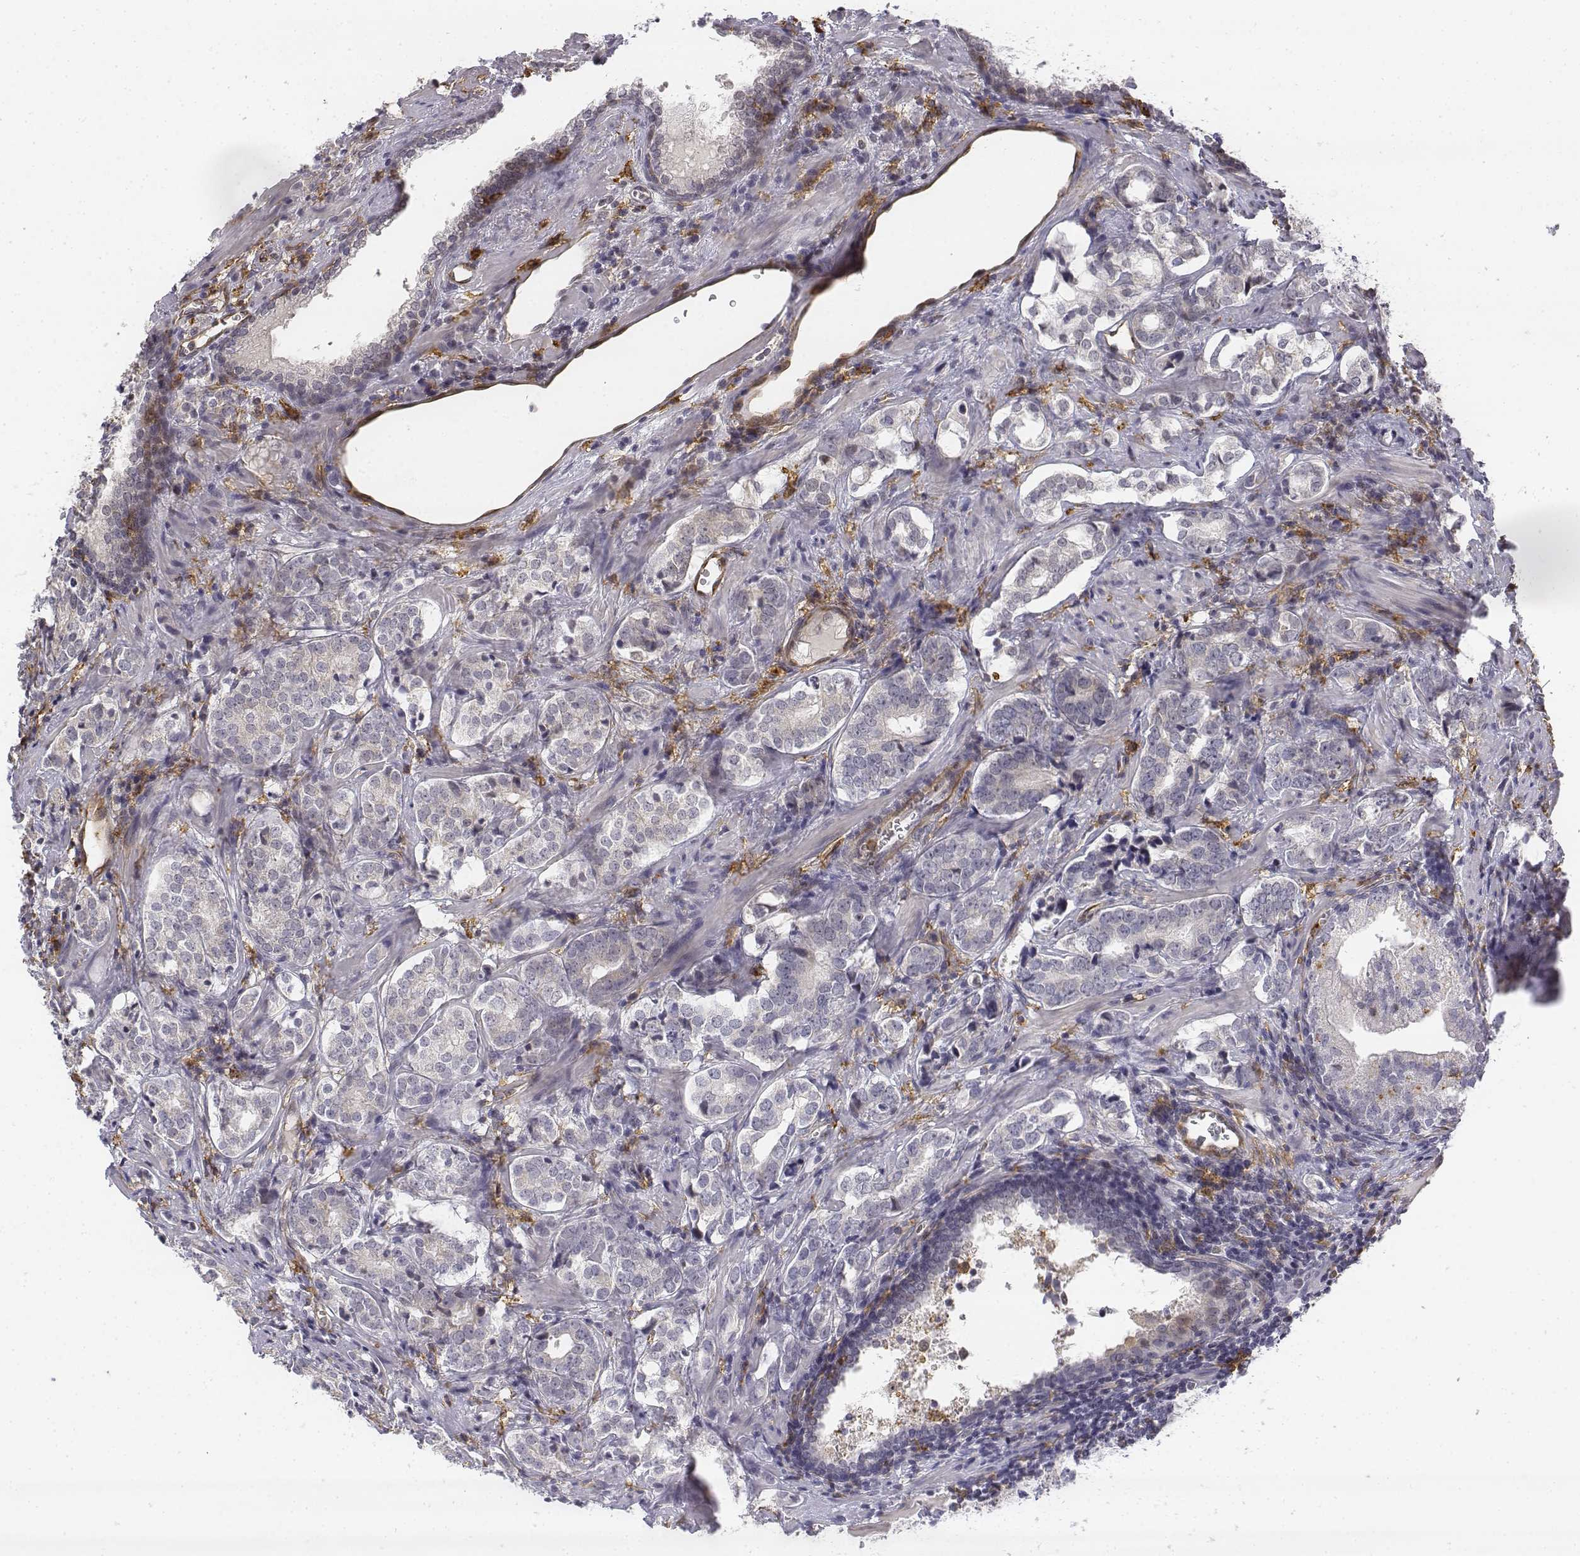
{"staining": {"intensity": "negative", "quantity": "none", "location": "none"}, "tissue": "prostate cancer", "cell_type": "Tumor cells", "image_type": "cancer", "snomed": [{"axis": "morphology", "description": "Adenocarcinoma, NOS"}, {"axis": "topography", "description": "Prostate and seminal vesicle, NOS"}], "caption": "DAB immunohistochemical staining of human adenocarcinoma (prostate) reveals no significant expression in tumor cells. (Stains: DAB (3,3'-diaminobenzidine) IHC with hematoxylin counter stain, Microscopy: brightfield microscopy at high magnification).", "gene": "CD14", "patient": {"sex": "male", "age": 63}}